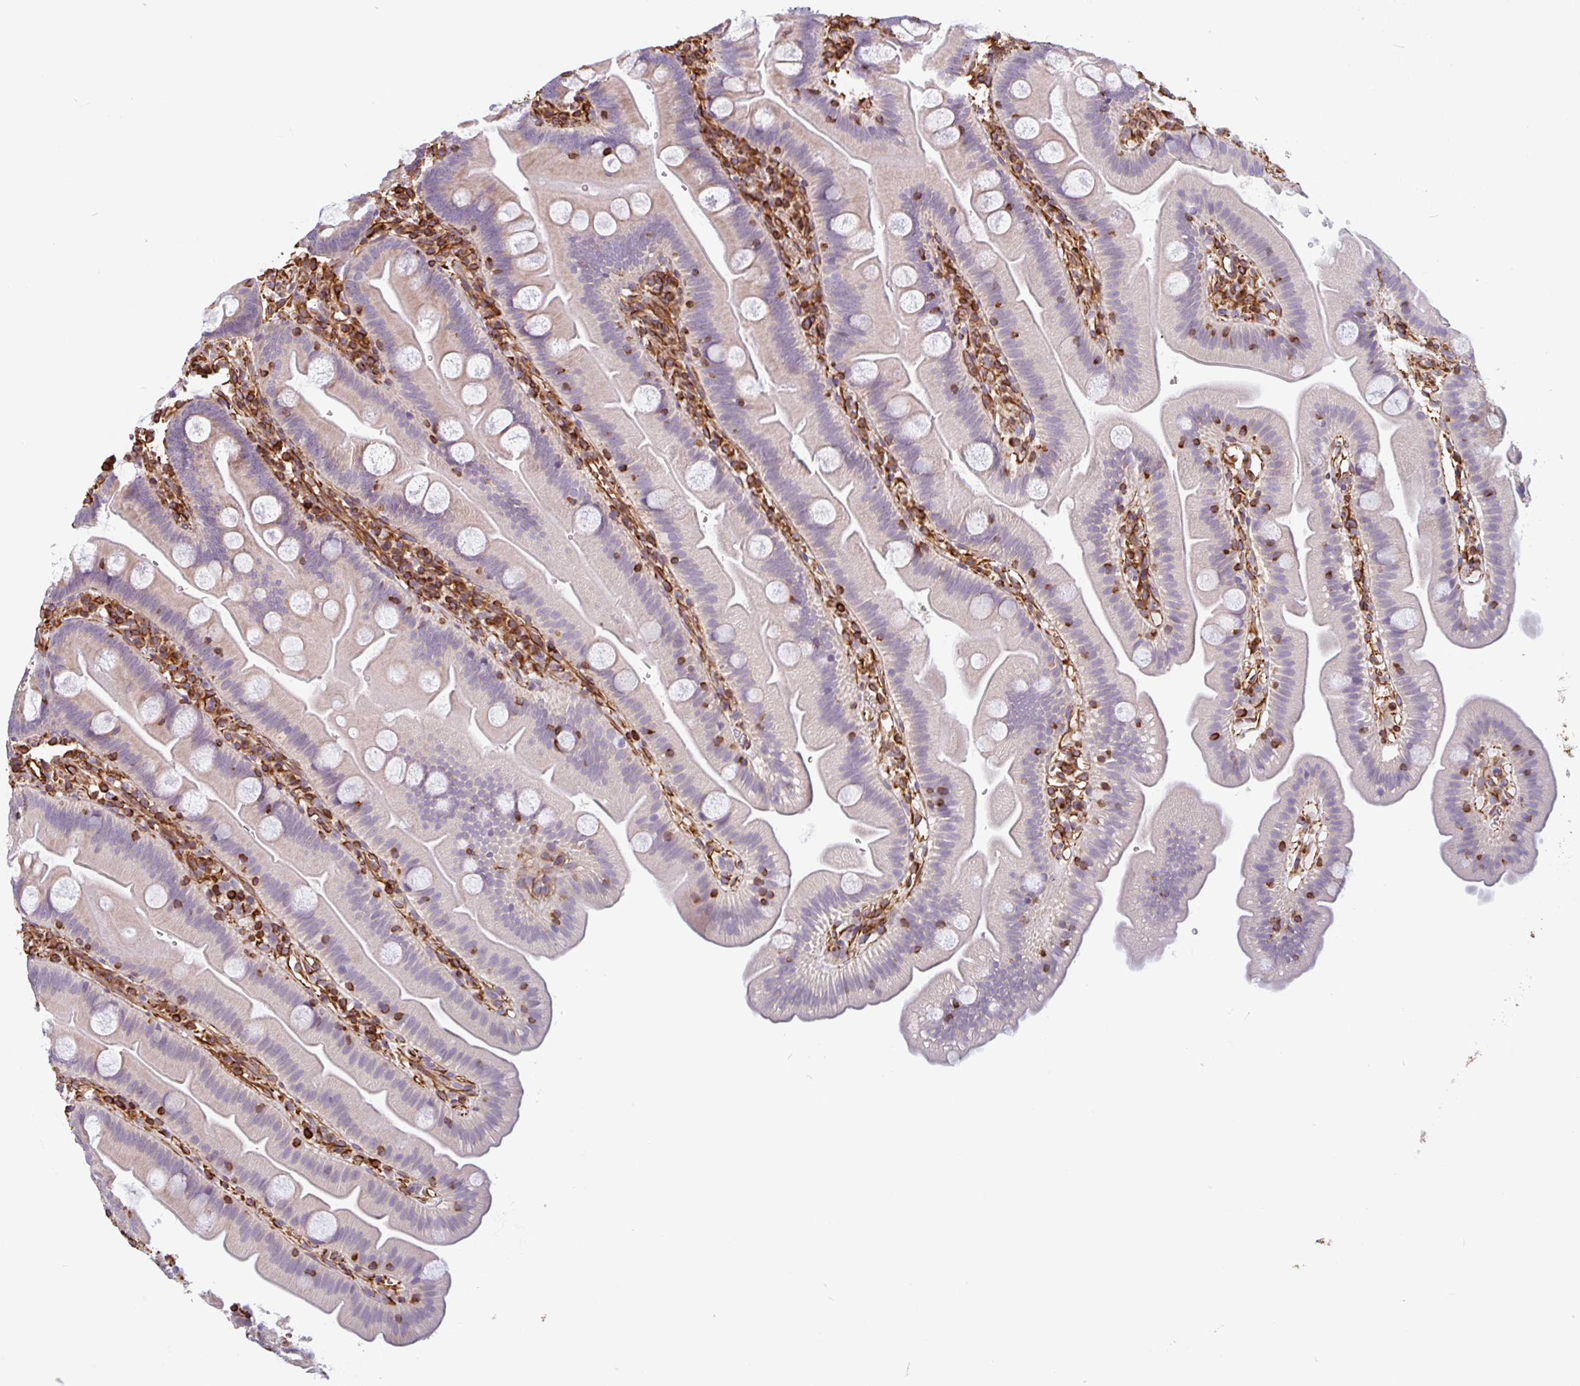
{"staining": {"intensity": "weak", "quantity": "<25%", "location": "cytoplasmic/membranous"}, "tissue": "small intestine", "cell_type": "Glandular cells", "image_type": "normal", "snomed": [{"axis": "morphology", "description": "Normal tissue, NOS"}, {"axis": "topography", "description": "Small intestine"}], "caption": "High power microscopy micrograph of an IHC image of unremarkable small intestine, revealing no significant positivity in glandular cells.", "gene": "PPFIA1", "patient": {"sex": "female", "age": 68}}